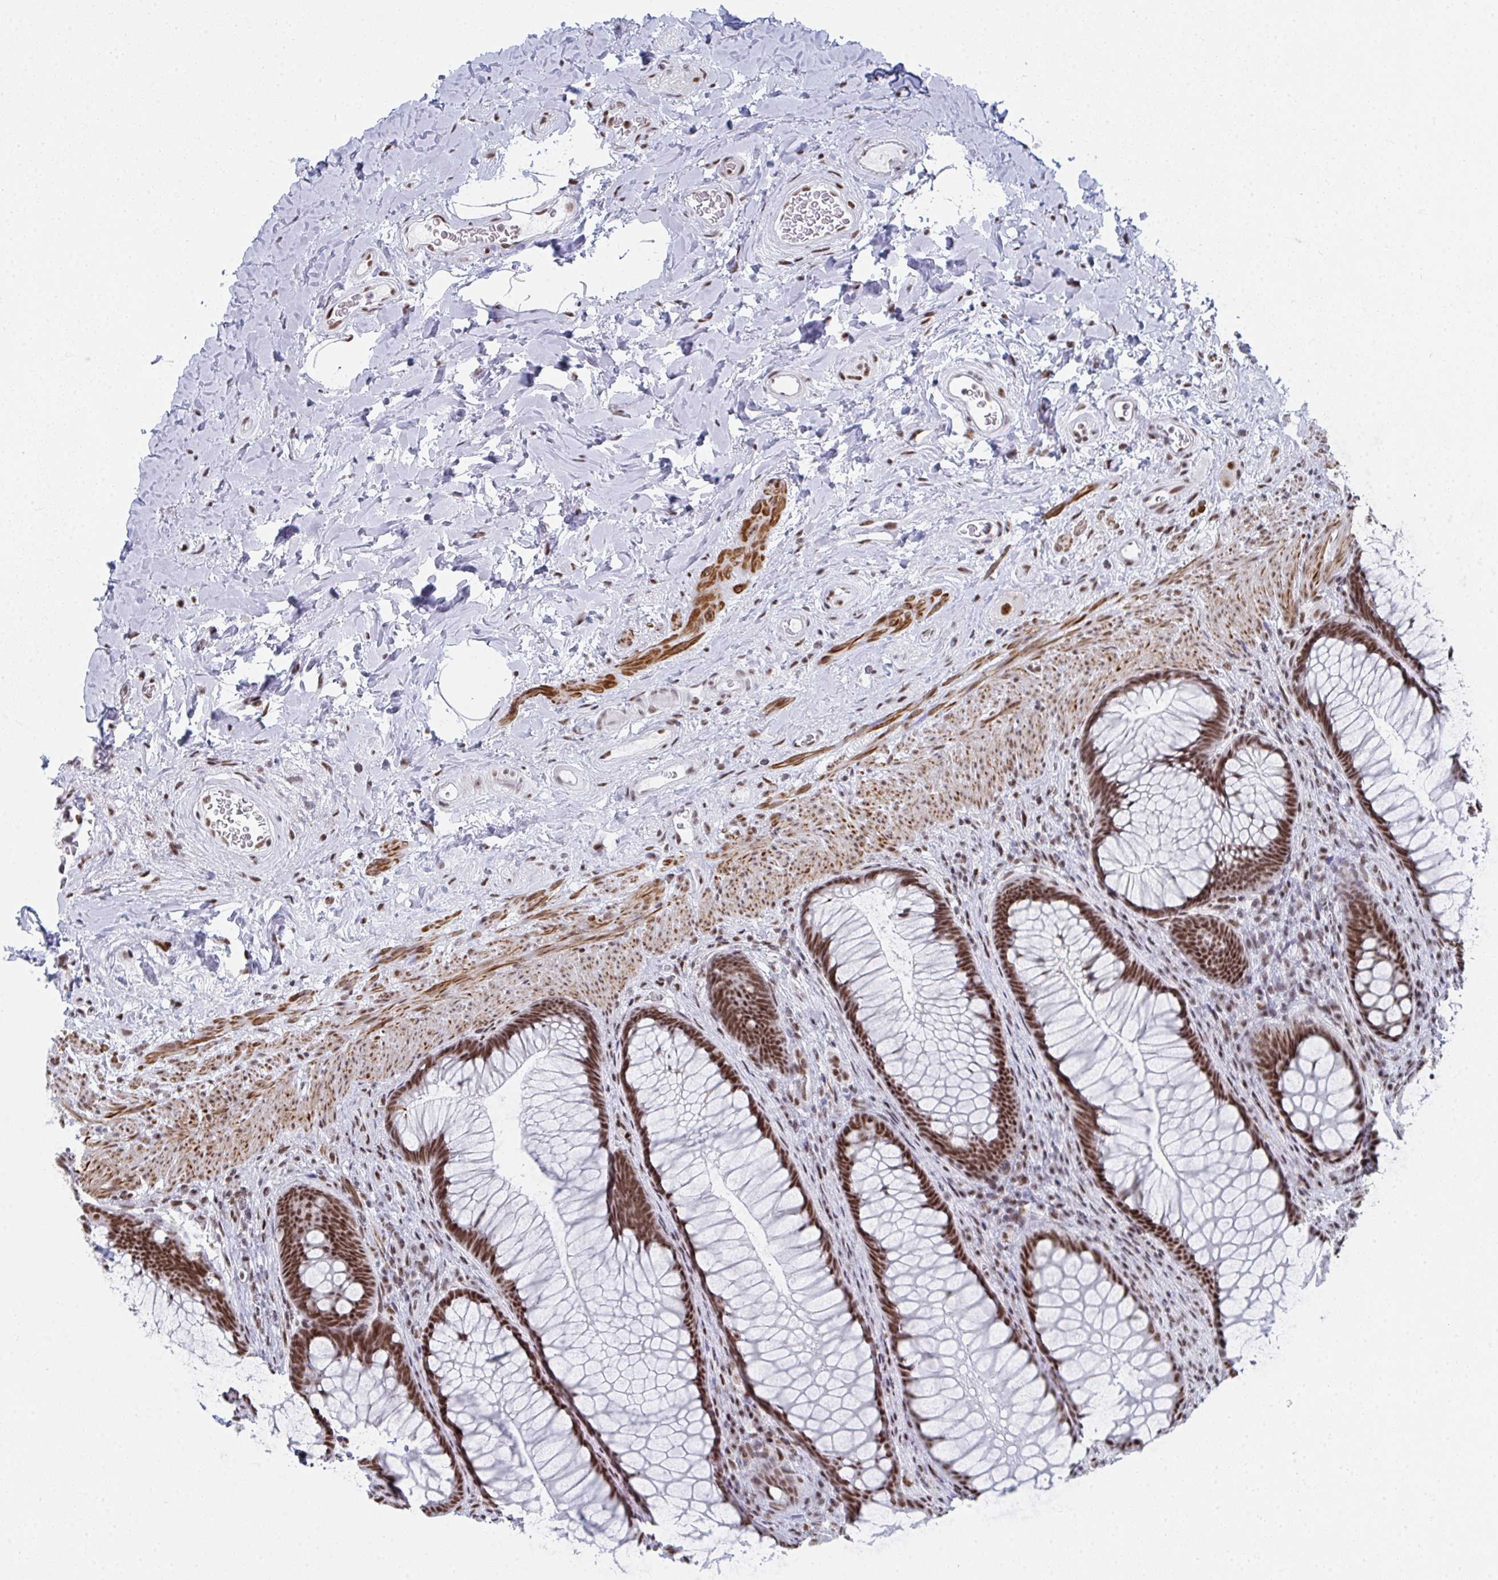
{"staining": {"intensity": "strong", "quantity": ">75%", "location": "nuclear"}, "tissue": "rectum", "cell_type": "Glandular cells", "image_type": "normal", "snomed": [{"axis": "morphology", "description": "Normal tissue, NOS"}, {"axis": "topography", "description": "Rectum"}], "caption": "DAB immunohistochemical staining of benign human rectum demonstrates strong nuclear protein positivity in approximately >75% of glandular cells. Immunohistochemistry (ihc) stains the protein of interest in brown and the nuclei are stained blue.", "gene": "SNRNP70", "patient": {"sex": "male", "age": 53}}